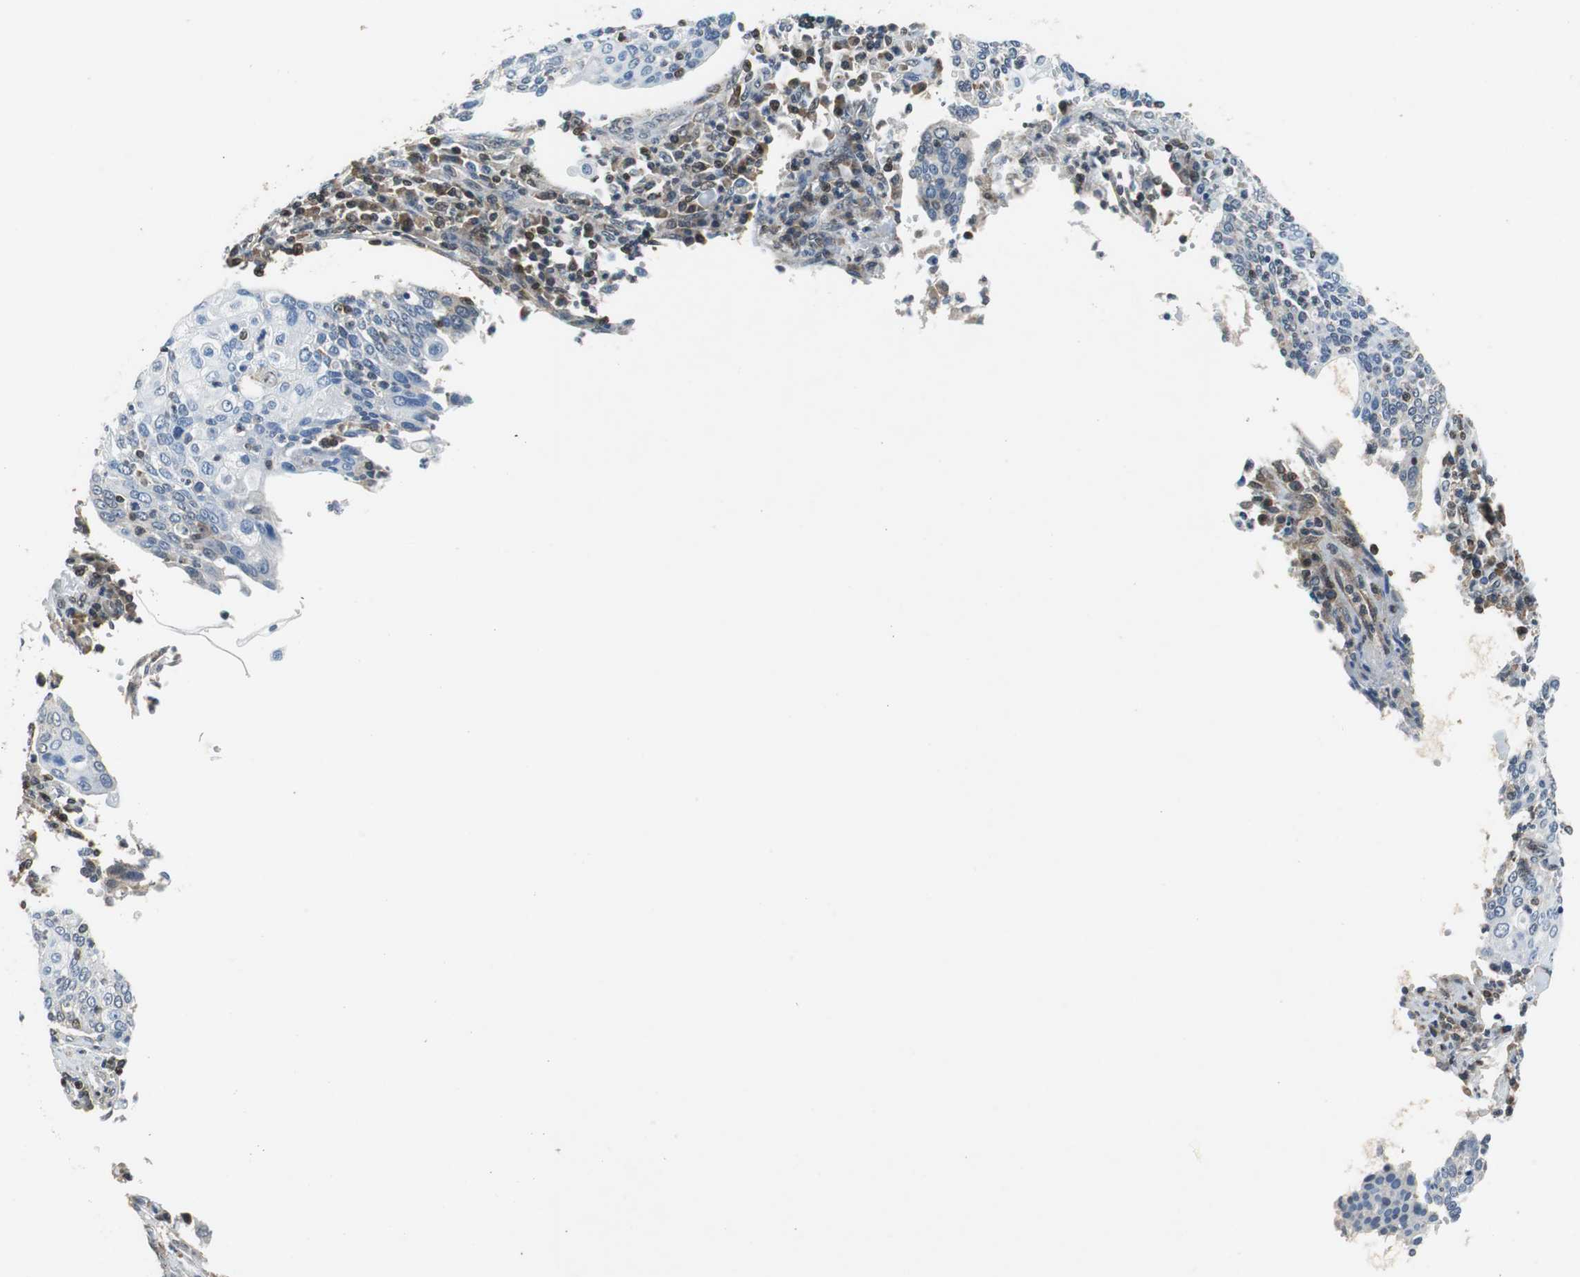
{"staining": {"intensity": "negative", "quantity": "none", "location": "none"}, "tissue": "cervical cancer", "cell_type": "Tumor cells", "image_type": "cancer", "snomed": [{"axis": "morphology", "description": "Squamous cell carcinoma, NOS"}, {"axis": "topography", "description": "Cervix"}], "caption": "This is an immunohistochemistry photomicrograph of squamous cell carcinoma (cervical). There is no staining in tumor cells.", "gene": "GSDMD", "patient": {"sex": "female", "age": 40}}